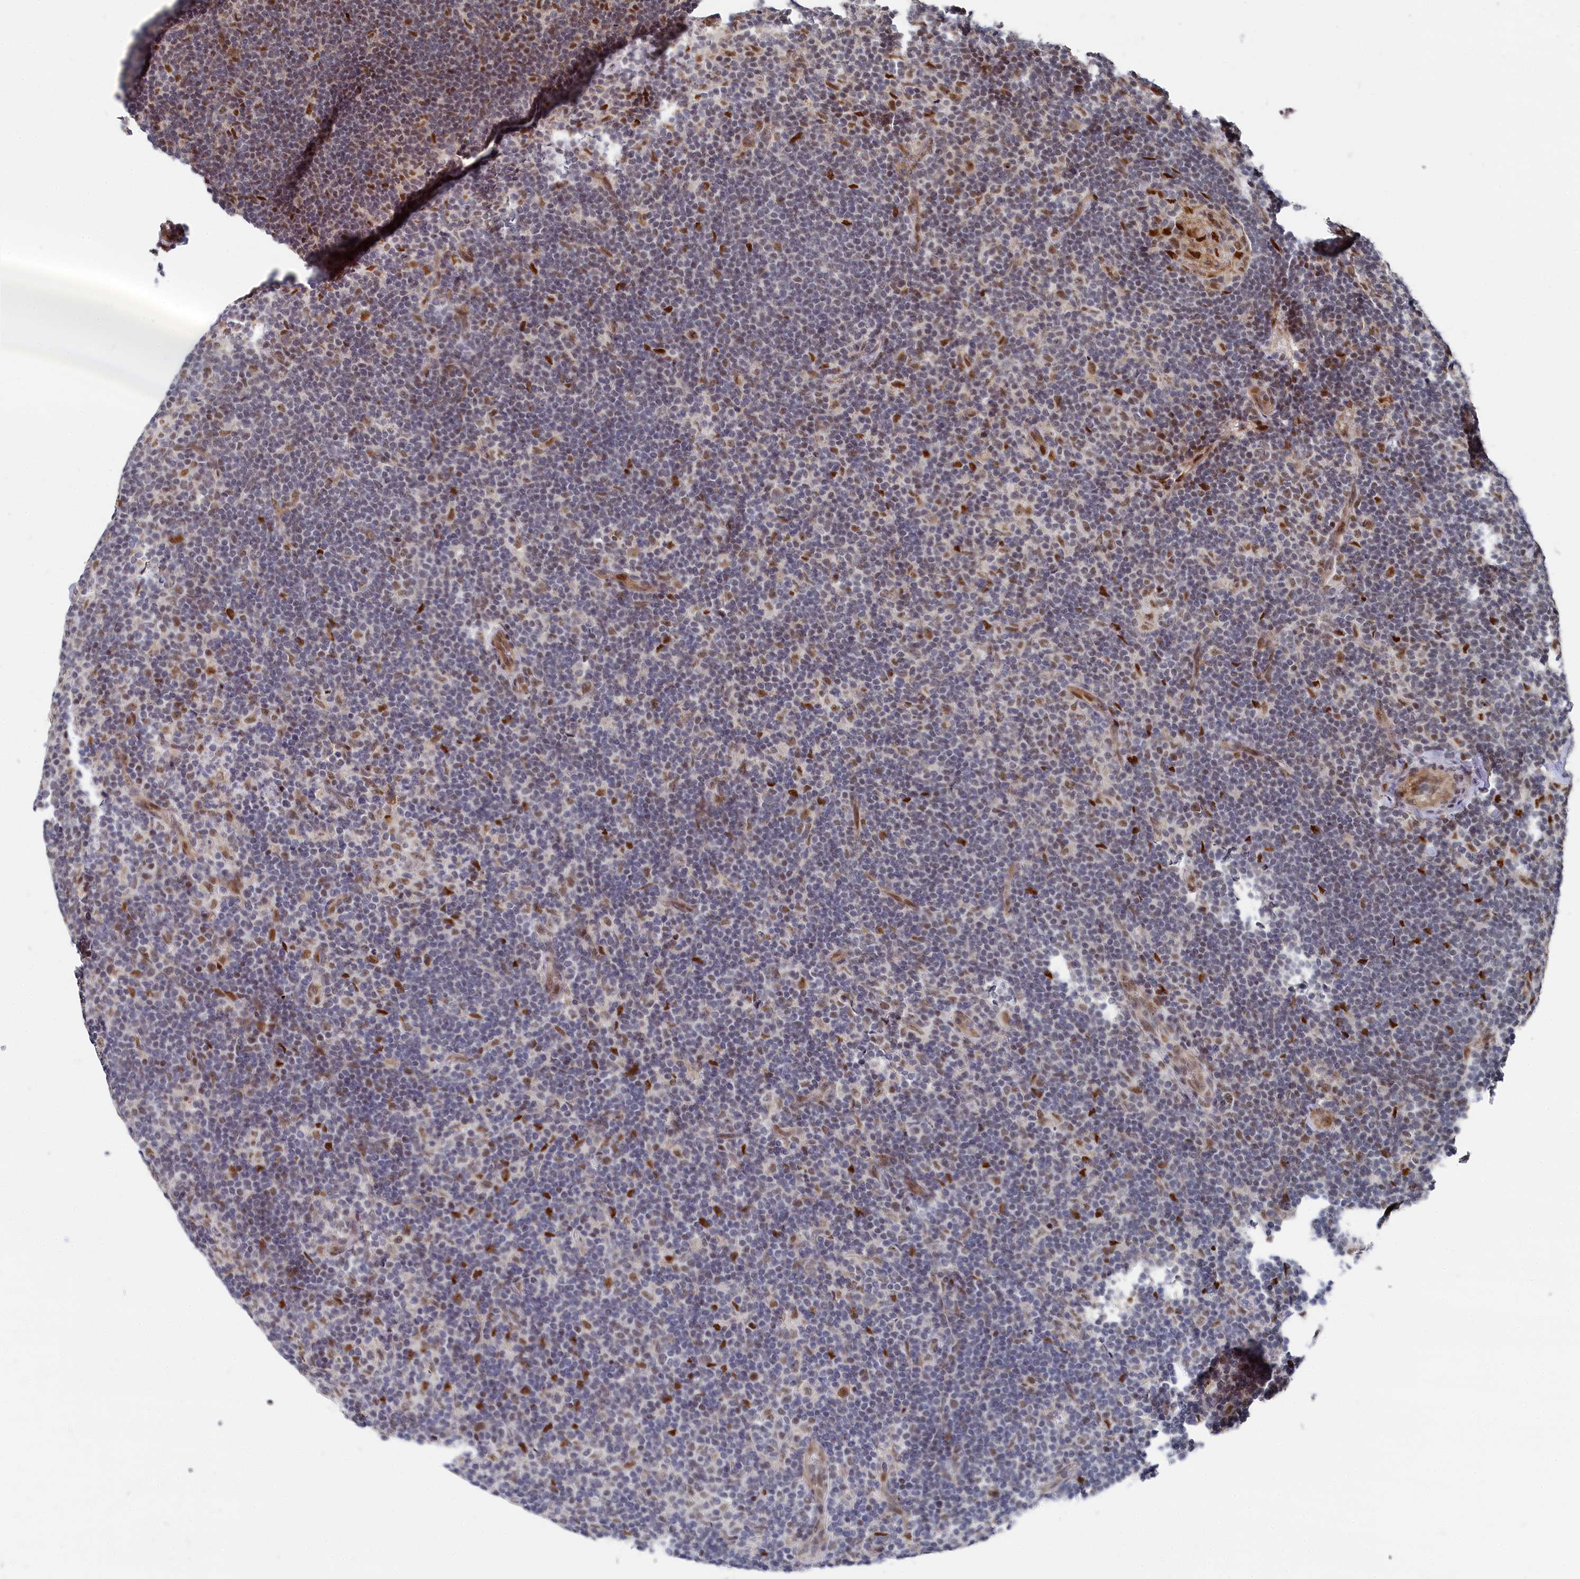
{"staining": {"intensity": "moderate", "quantity": ">75%", "location": "nuclear"}, "tissue": "lymphoma", "cell_type": "Tumor cells", "image_type": "cancer", "snomed": [{"axis": "morphology", "description": "Hodgkin's disease, NOS"}, {"axis": "topography", "description": "Lymph node"}], "caption": "A brown stain labels moderate nuclear positivity of a protein in human lymphoma tumor cells.", "gene": "BUB3", "patient": {"sex": "female", "age": 57}}